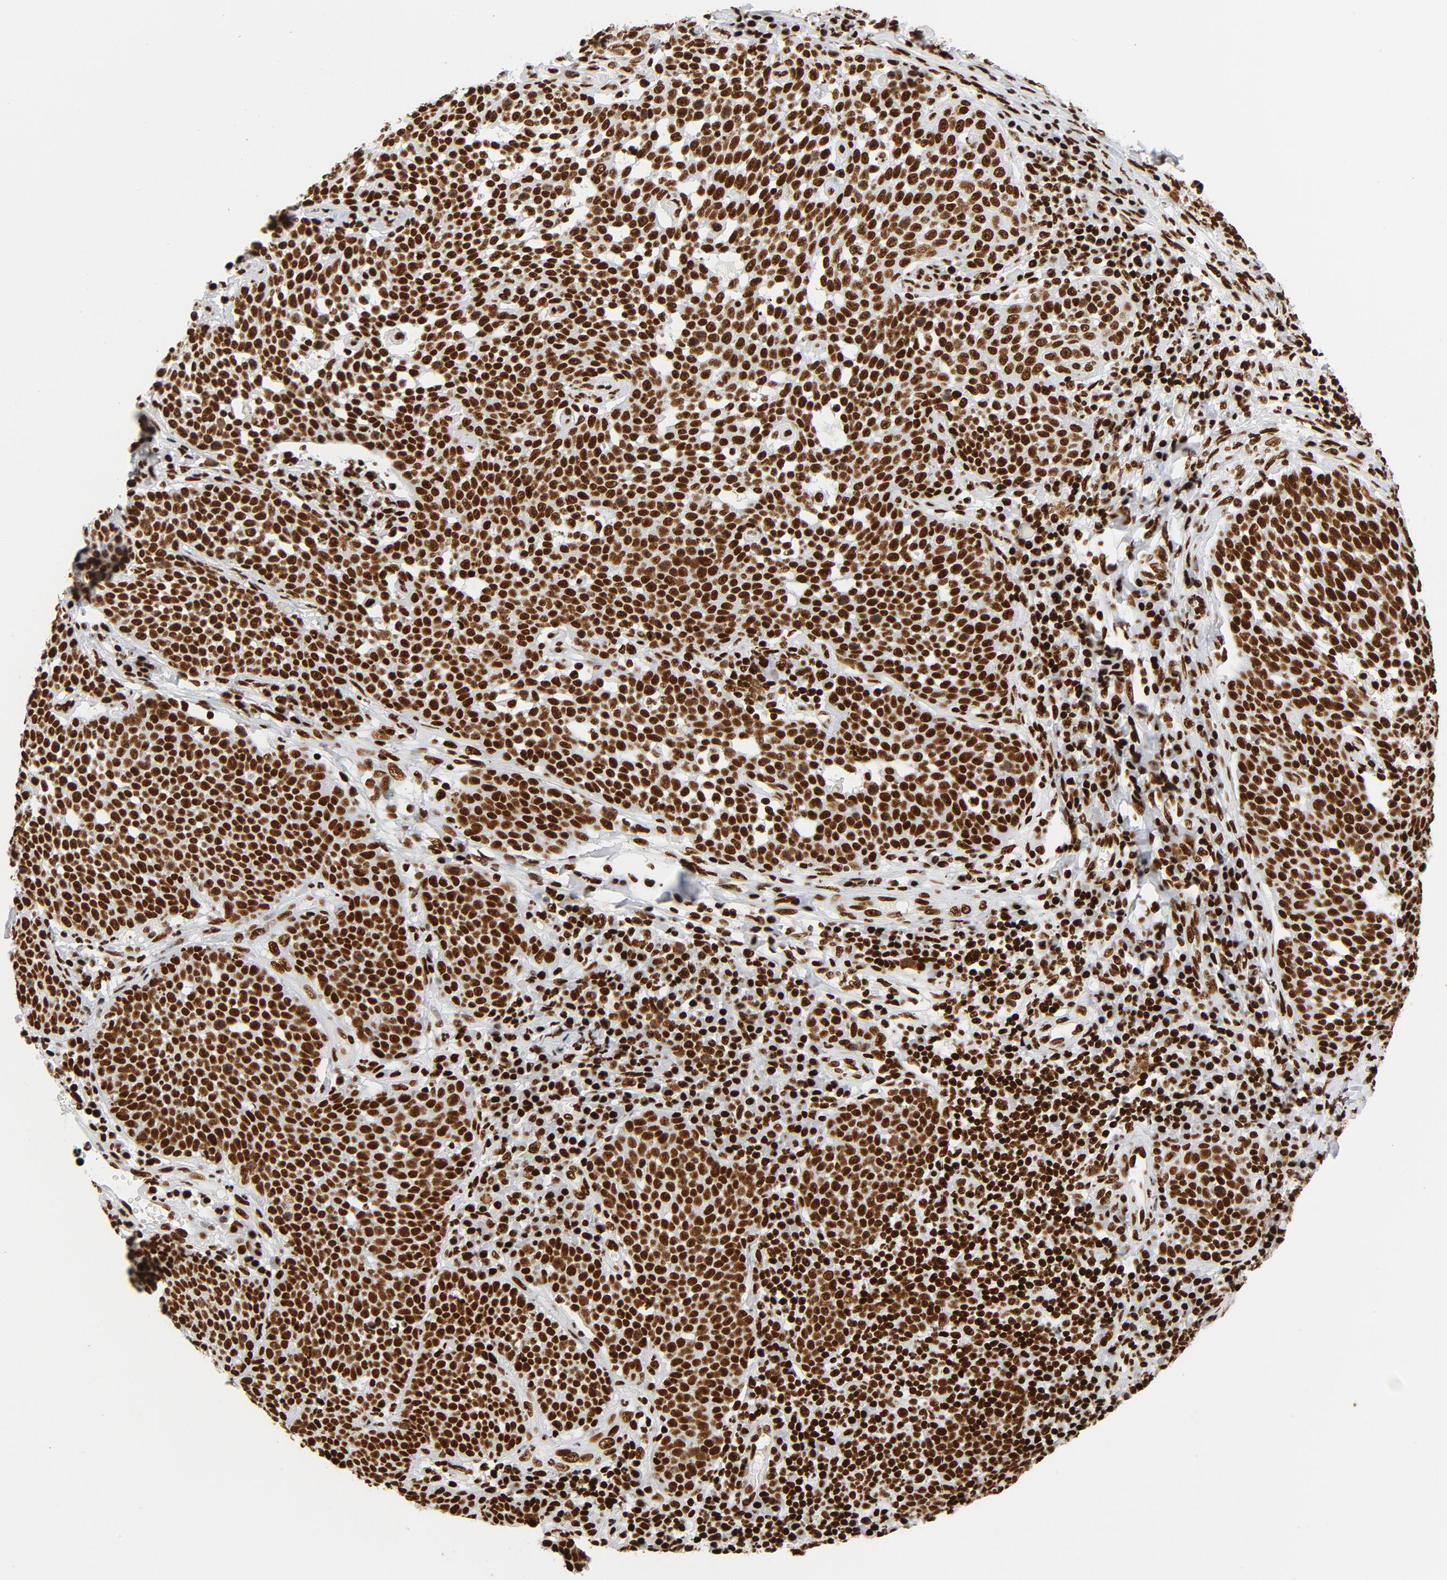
{"staining": {"intensity": "strong", "quantity": ">75%", "location": "nuclear"}, "tissue": "cervical cancer", "cell_type": "Tumor cells", "image_type": "cancer", "snomed": [{"axis": "morphology", "description": "Squamous cell carcinoma, NOS"}, {"axis": "topography", "description": "Cervix"}], "caption": "Immunohistochemistry image of cervical cancer stained for a protein (brown), which displays high levels of strong nuclear staining in approximately >75% of tumor cells.", "gene": "XRCC6", "patient": {"sex": "female", "age": 34}}